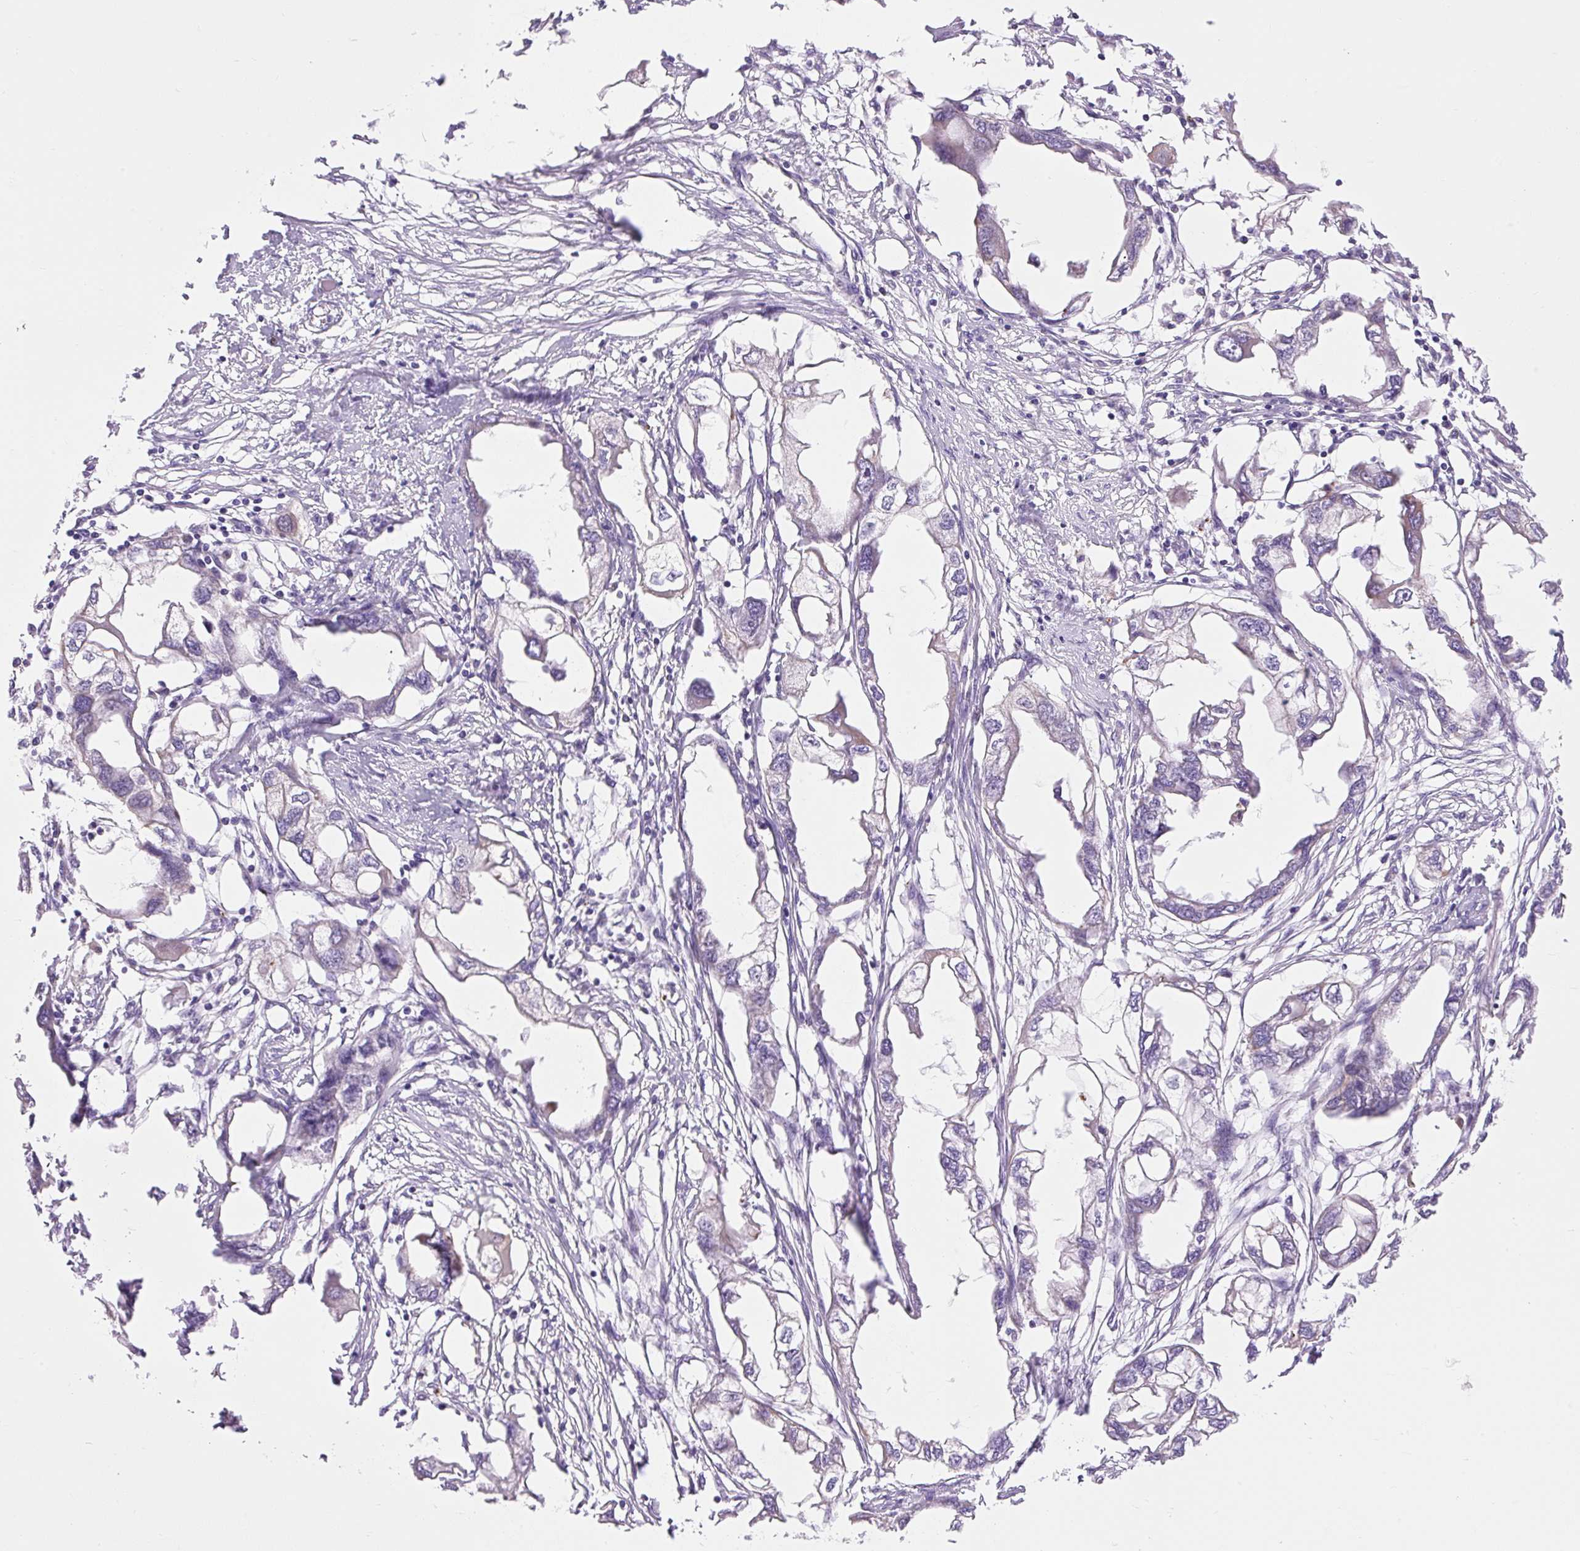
{"staining": {"intensity": "negative", "quantity": "none", "location": "none"}, "tissue": "endometrial cancer", "cell_type": "Tumor cells", "image_type": "cancer", "snomed": [{"axis": "morphology", "description": "Adenocarcinoma, NOS"}, {"axis": "morphology", "description": "Adenocarcinoma, metastatic, NOS"}, {"axis": "topography", "description": "Adipose tissue"}, {"axis": "topography", "description": "Endometrium"}], "caption": "The micrograph displays no staining of tumor cells in endometrial cancer.", "gene": "RNASE10", "patient": {"sex": "female", "age": 67}}